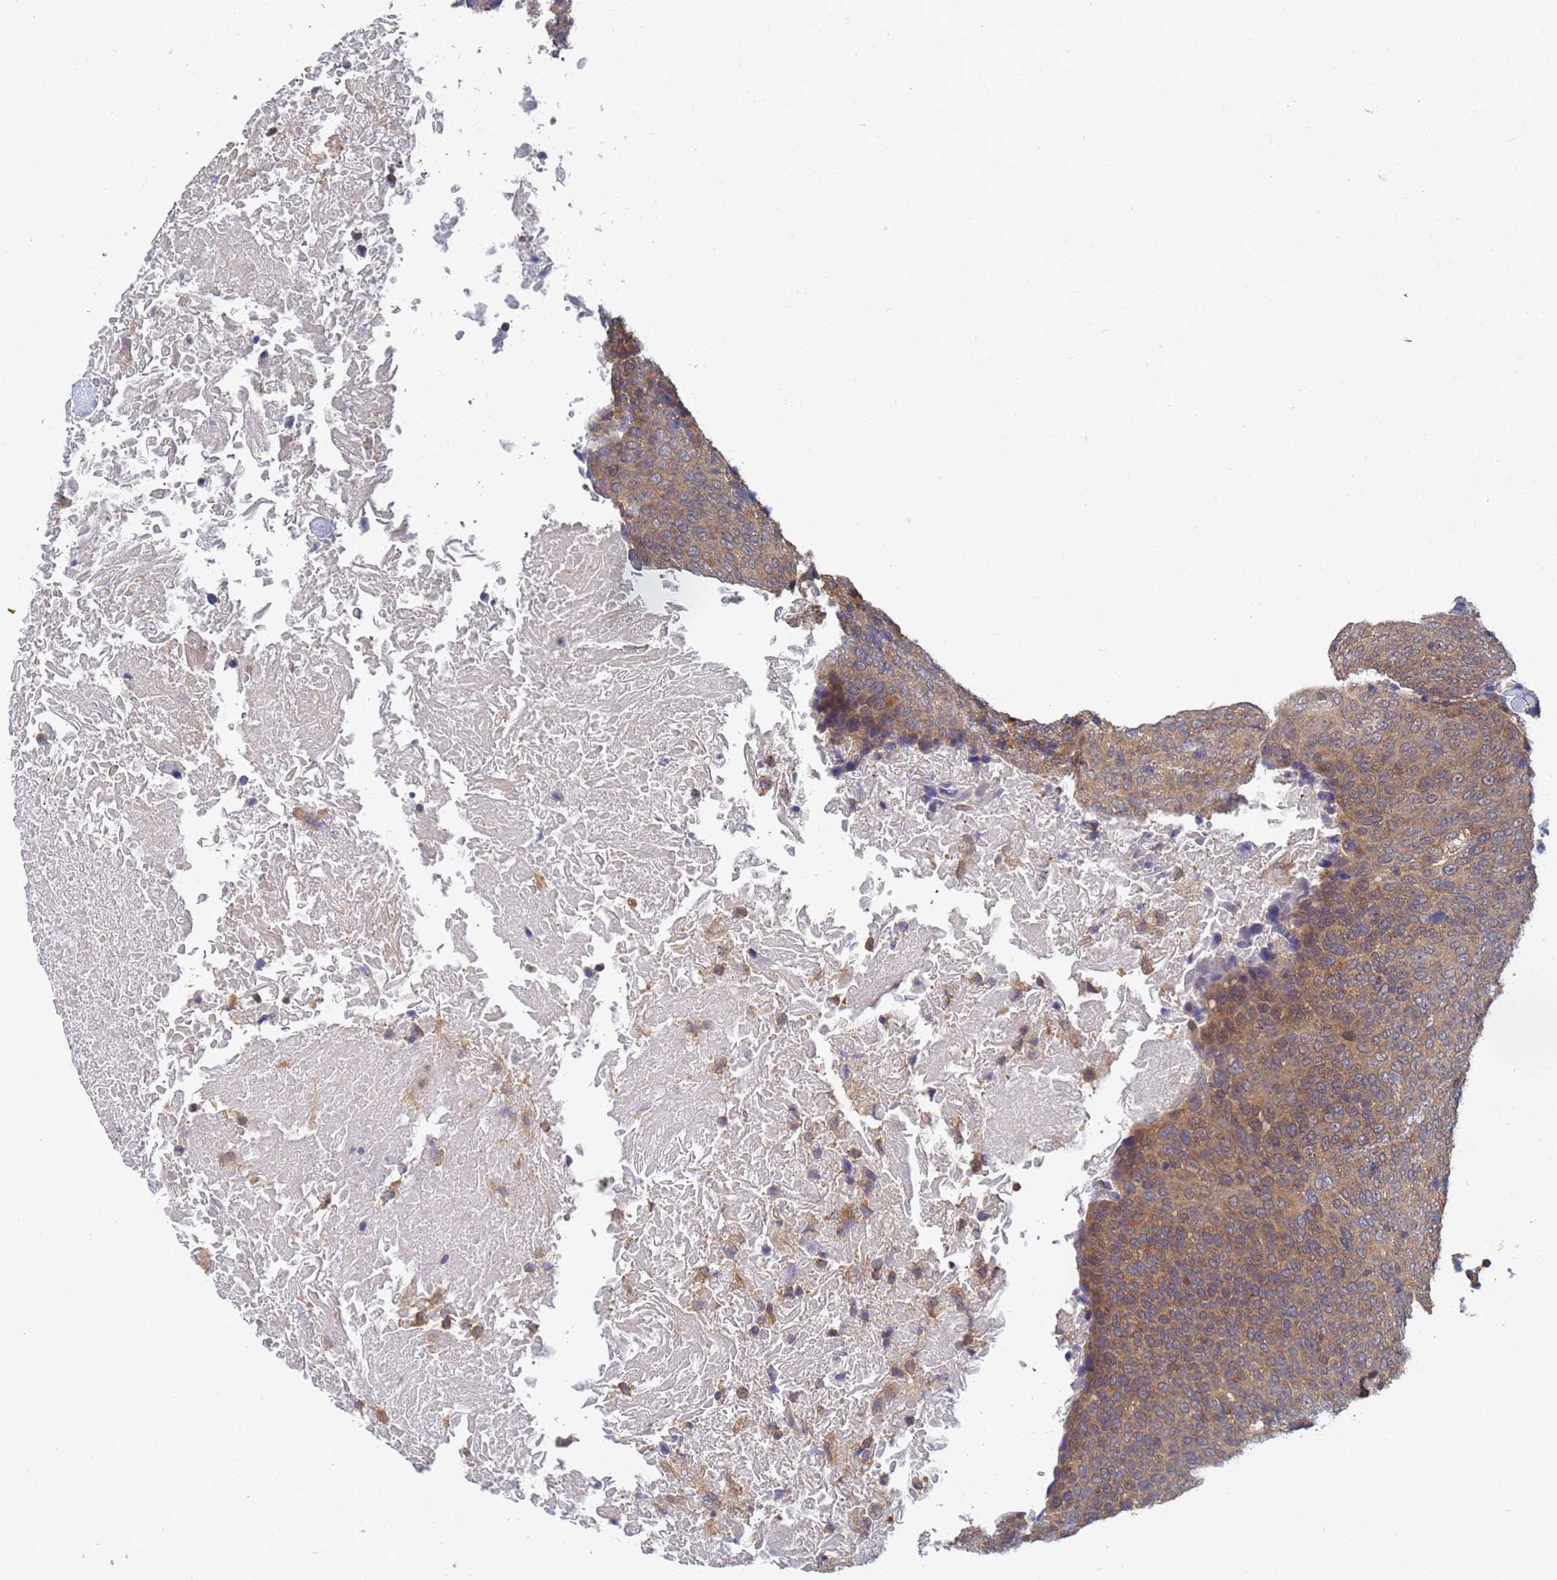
{"staining": {"intensity": "moderate", "quantity": ">75%", "location": "cytoplasmic/membranous"}, "tissue": "head and neck cancer", "cell_type": "Tumor cells", "image_type": "cancer", "snomed": [{"axis": "morphology", "description": "Squamous cell carcinoma, NOS"}, {"axis": "morphology", "description": "Squamous cell carcinoma, metastatic, NOS"}, {"axis": "topography", "description": "Lymph node"}, {"axis": "topography", "description": "Head-Neck"}], "caption": "Immunohistochemistry (IHC) histopathology image of human head and neck cancer stained for a protein (brown), which demonstrates medium levels of moderate cytoplasmic/membranous positivity in about >75% of tumor cells.", "gene": "ALS2CL", "patient": {"sex": "male", "age": 62}}